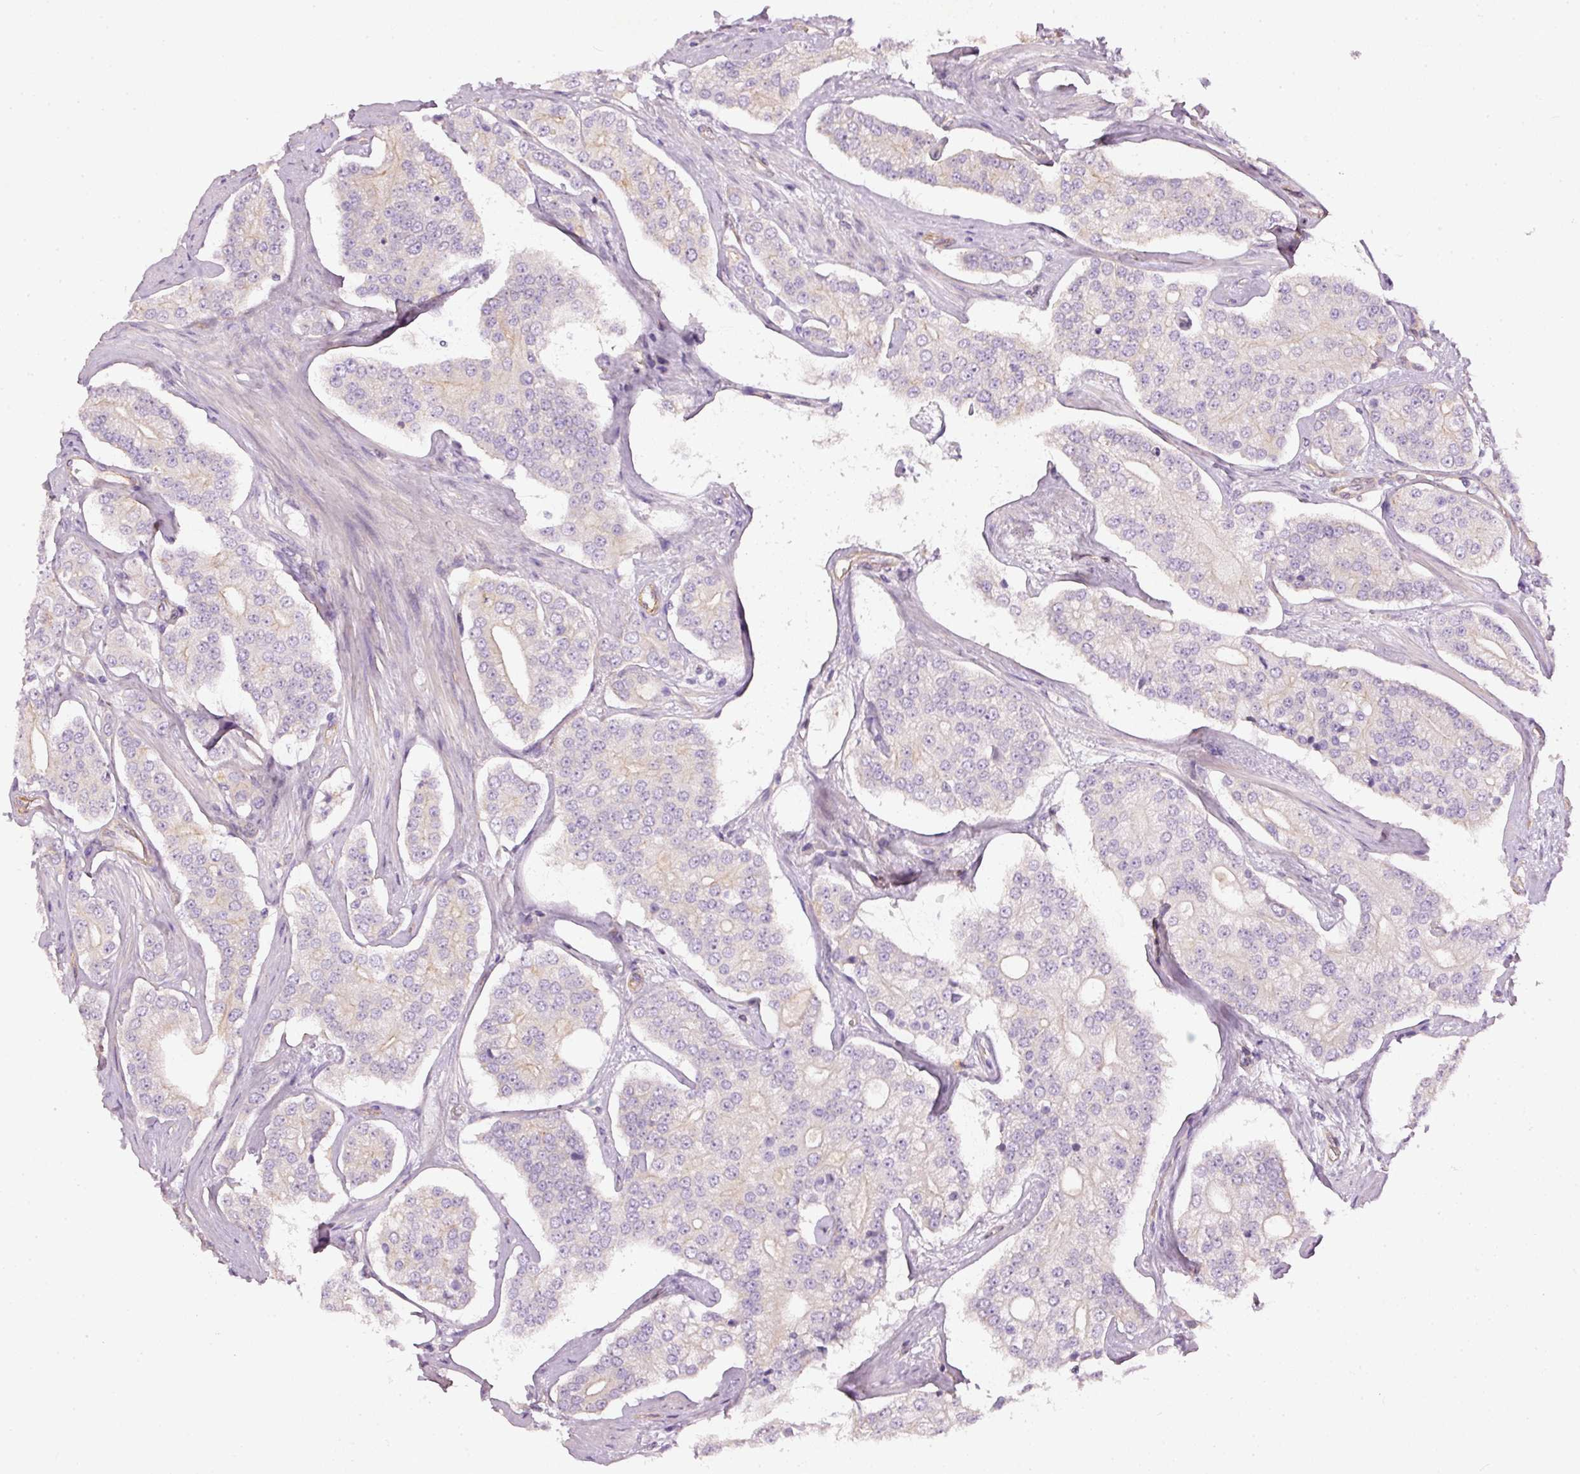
{"staining": {"intensity": "negative", "quantity": "none", "location": "none"}, "tissue": "prostate cancer", "cell_type": "Tumor cells", "image_type": "cancer", "snomed": [{"axis": "morphology", "description": "Adenocarcinoma, High grade"}, {"axis": "topography", "description": "Prostate"}], "caption": "Tumor cells are negative for brown protein staining in prostate cancer.", "gene": "OSR2", "patient": {"sex": "male", "age": 71}}